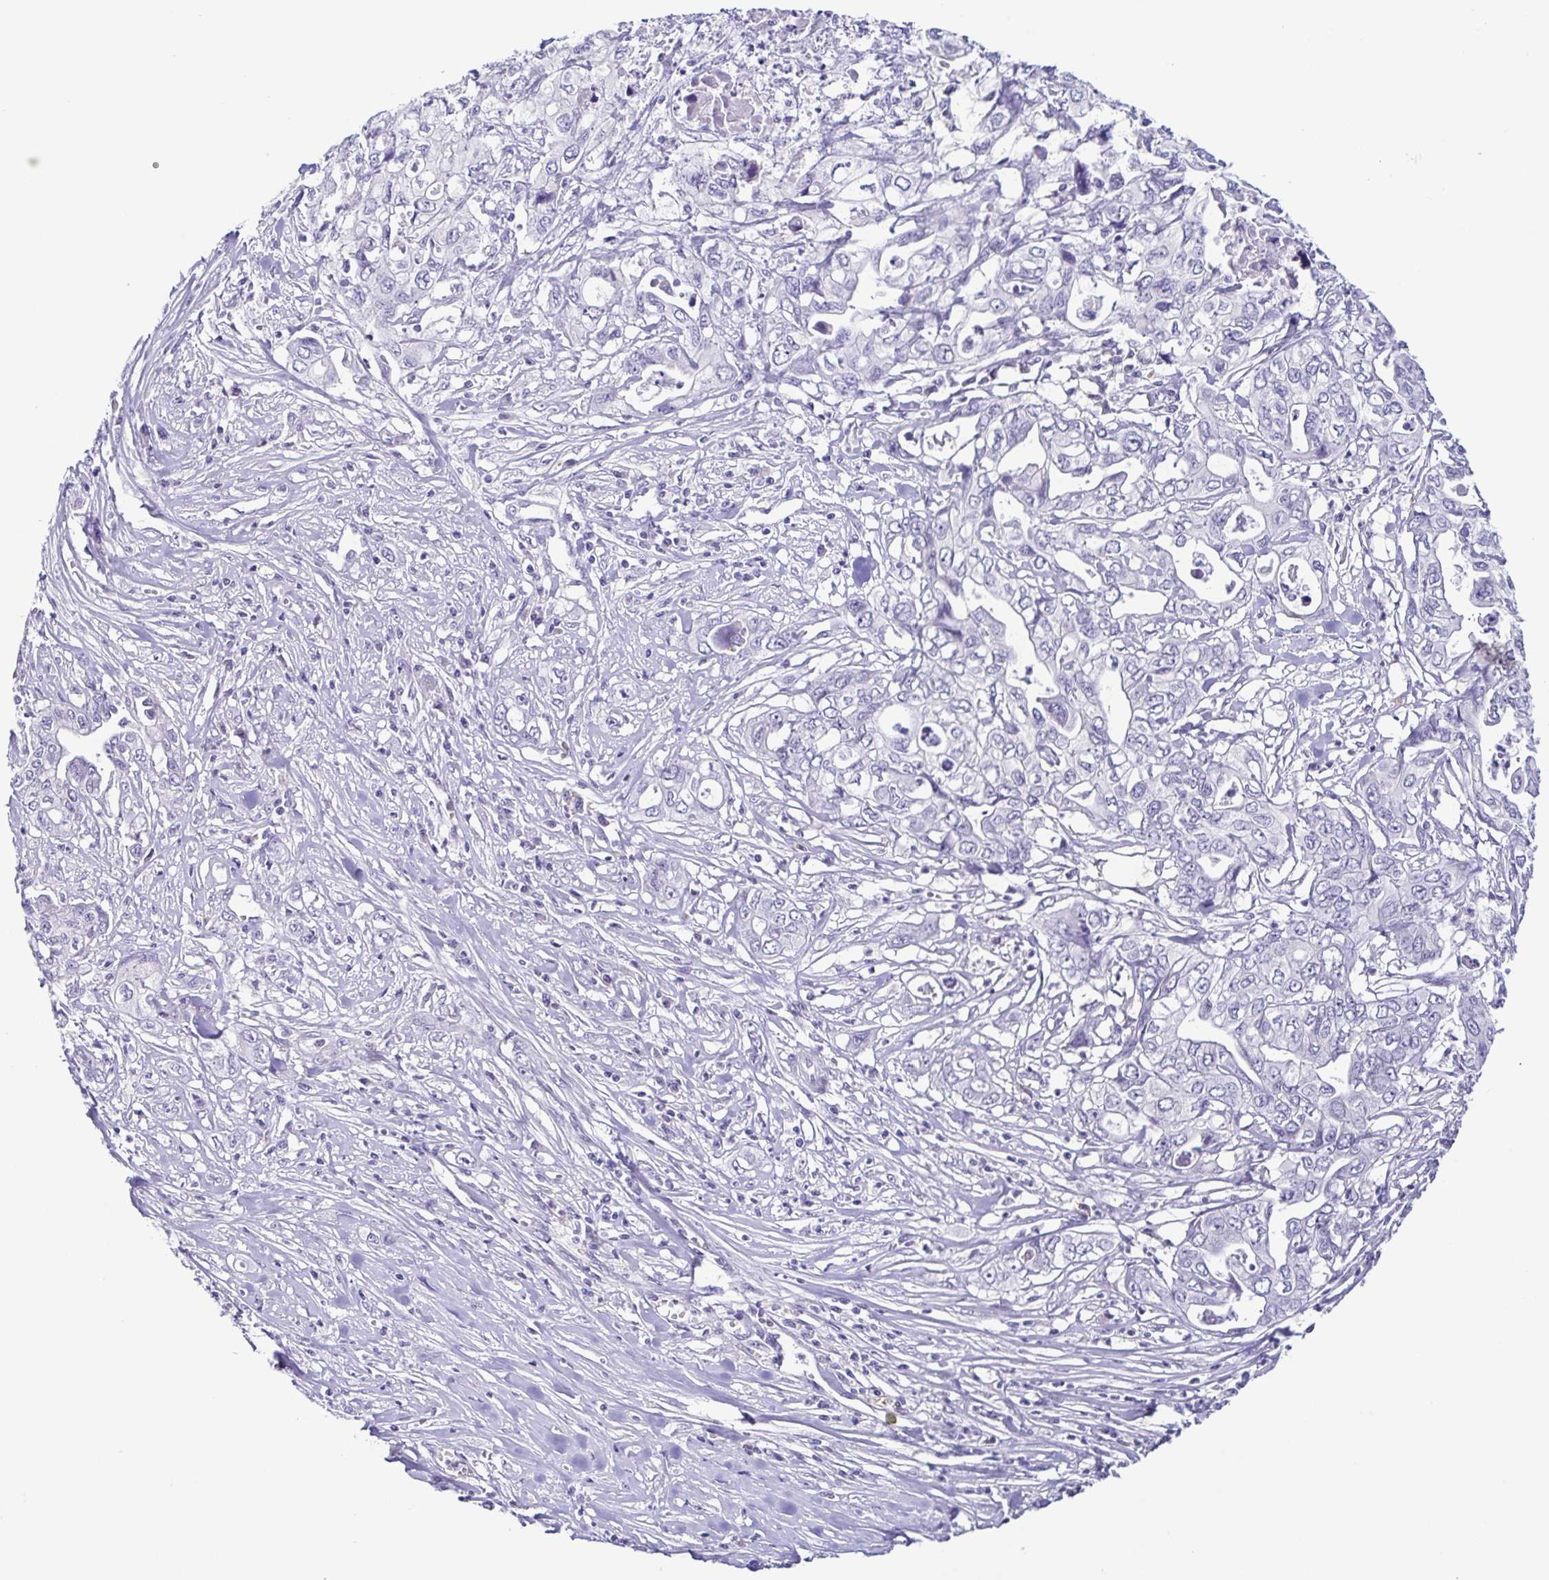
{"staining": {"intensity": "negative", "quantity": "none", "location": "none"}, "tissue": "pancreatic cancer", "cell_type": "Tumor cells", "image_type": "cancer", "snomed": [{"axis": "morphology", "description": "Adenocarcinoma, NOS"}, {"axis": "topography", "description": "Pancreas"}], "caption": "Protein analysis of pancreatic cancer (adenocarcinoma) shows no significant expression in tumor cells. (Immunohistochemistry, brightfield microscopy, high magnification).", "gene": "TERT", "patient": {"sex": "male", "age": 68}}